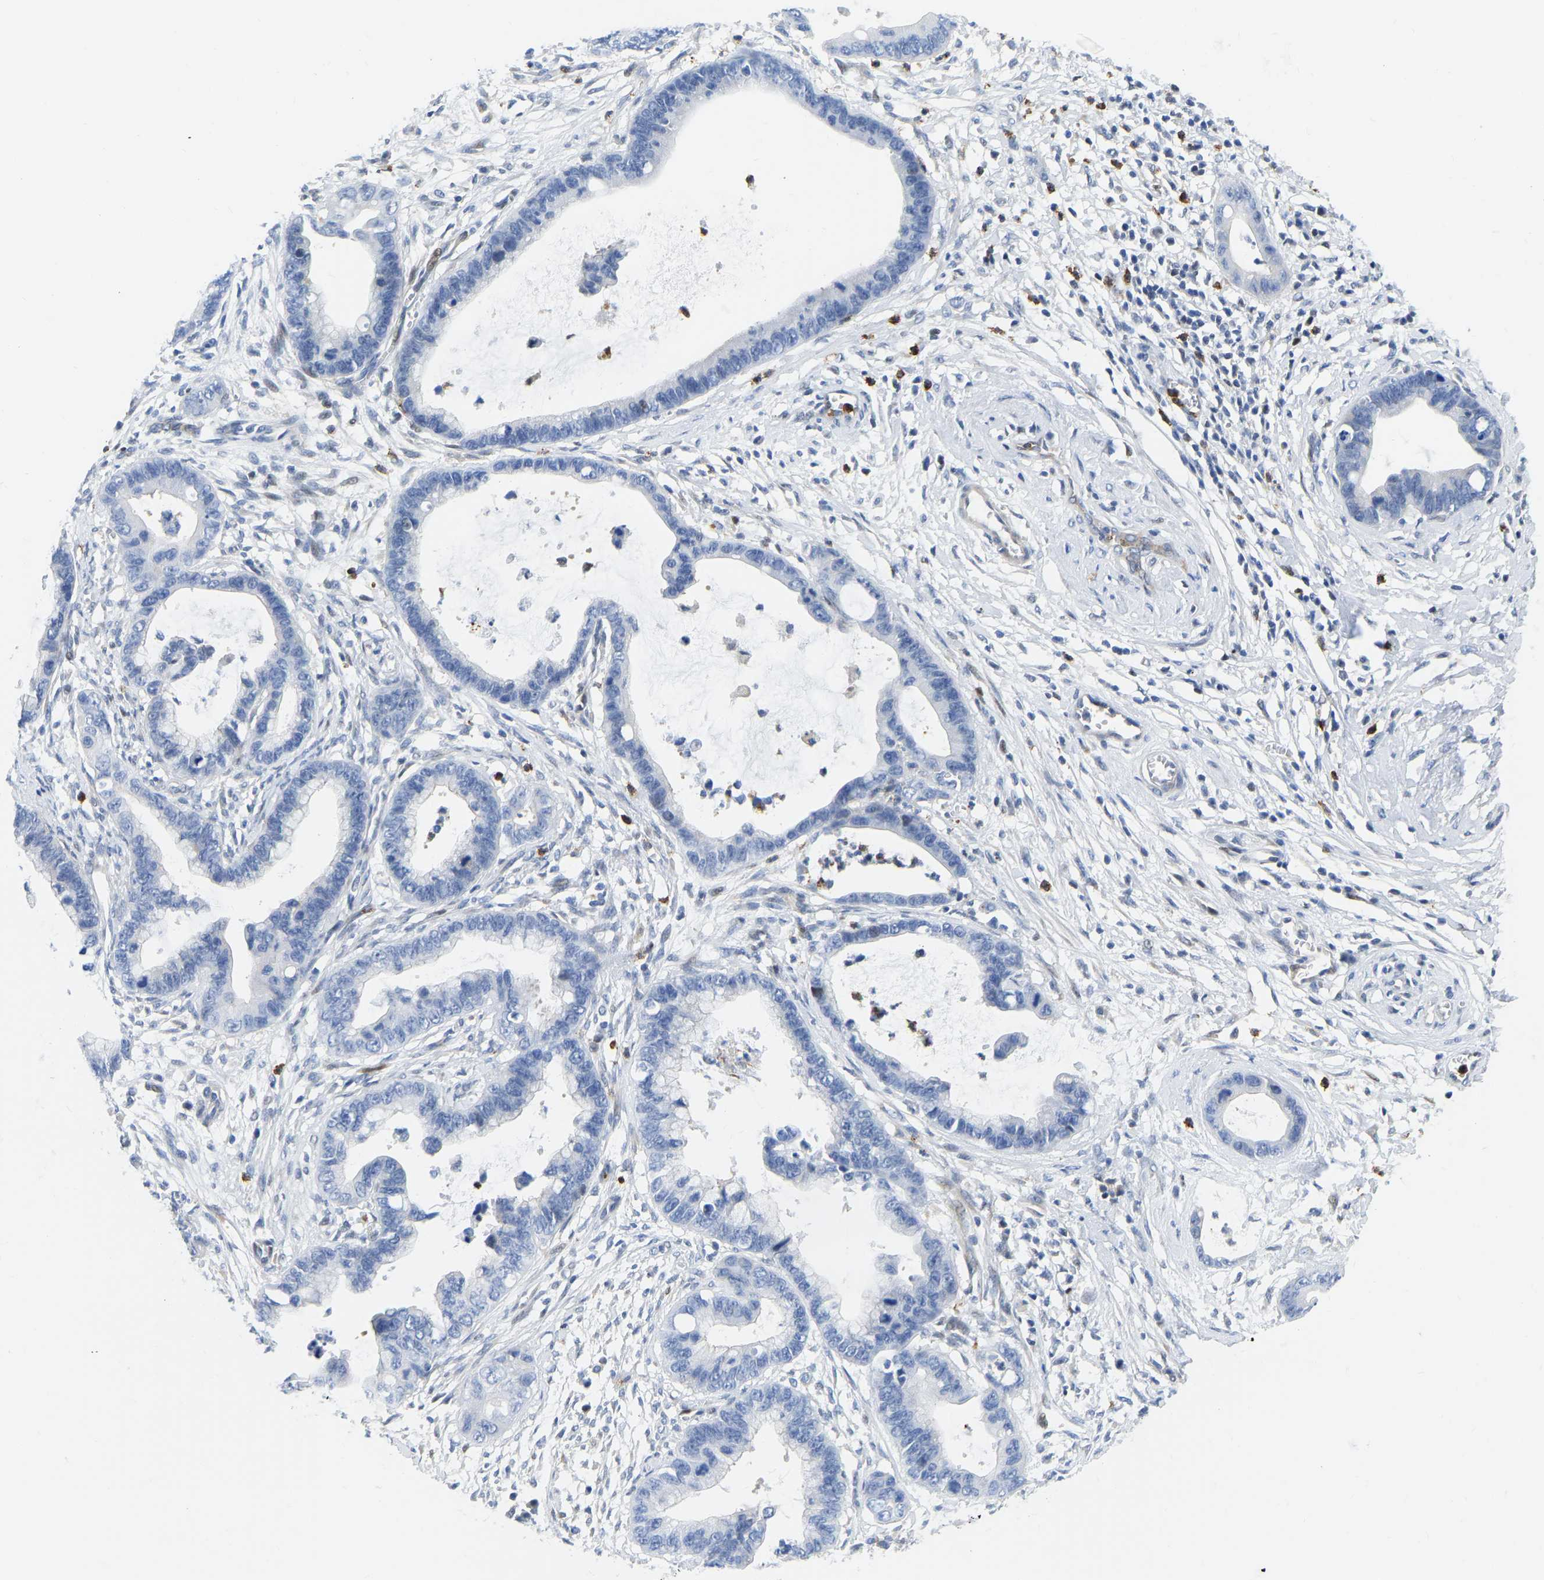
{"staining": {"intensity": "negative", "quantity": "none", "location": "none"}, "tissue": "cervical cancer", "cell_type": "Tumor cells", "image_type": "cancer", "snomed": [{"axis": "morphology", "description": "Adenocarcinoma, NOS"}, {"axis": "topography", "description": "Cervix"}], "caption": "Photomicrograph shows no significant protein staining in tumor cells of cervical cancer.", "gene": "HDAC5", "patient": {"sex": "female", "age": 44}}